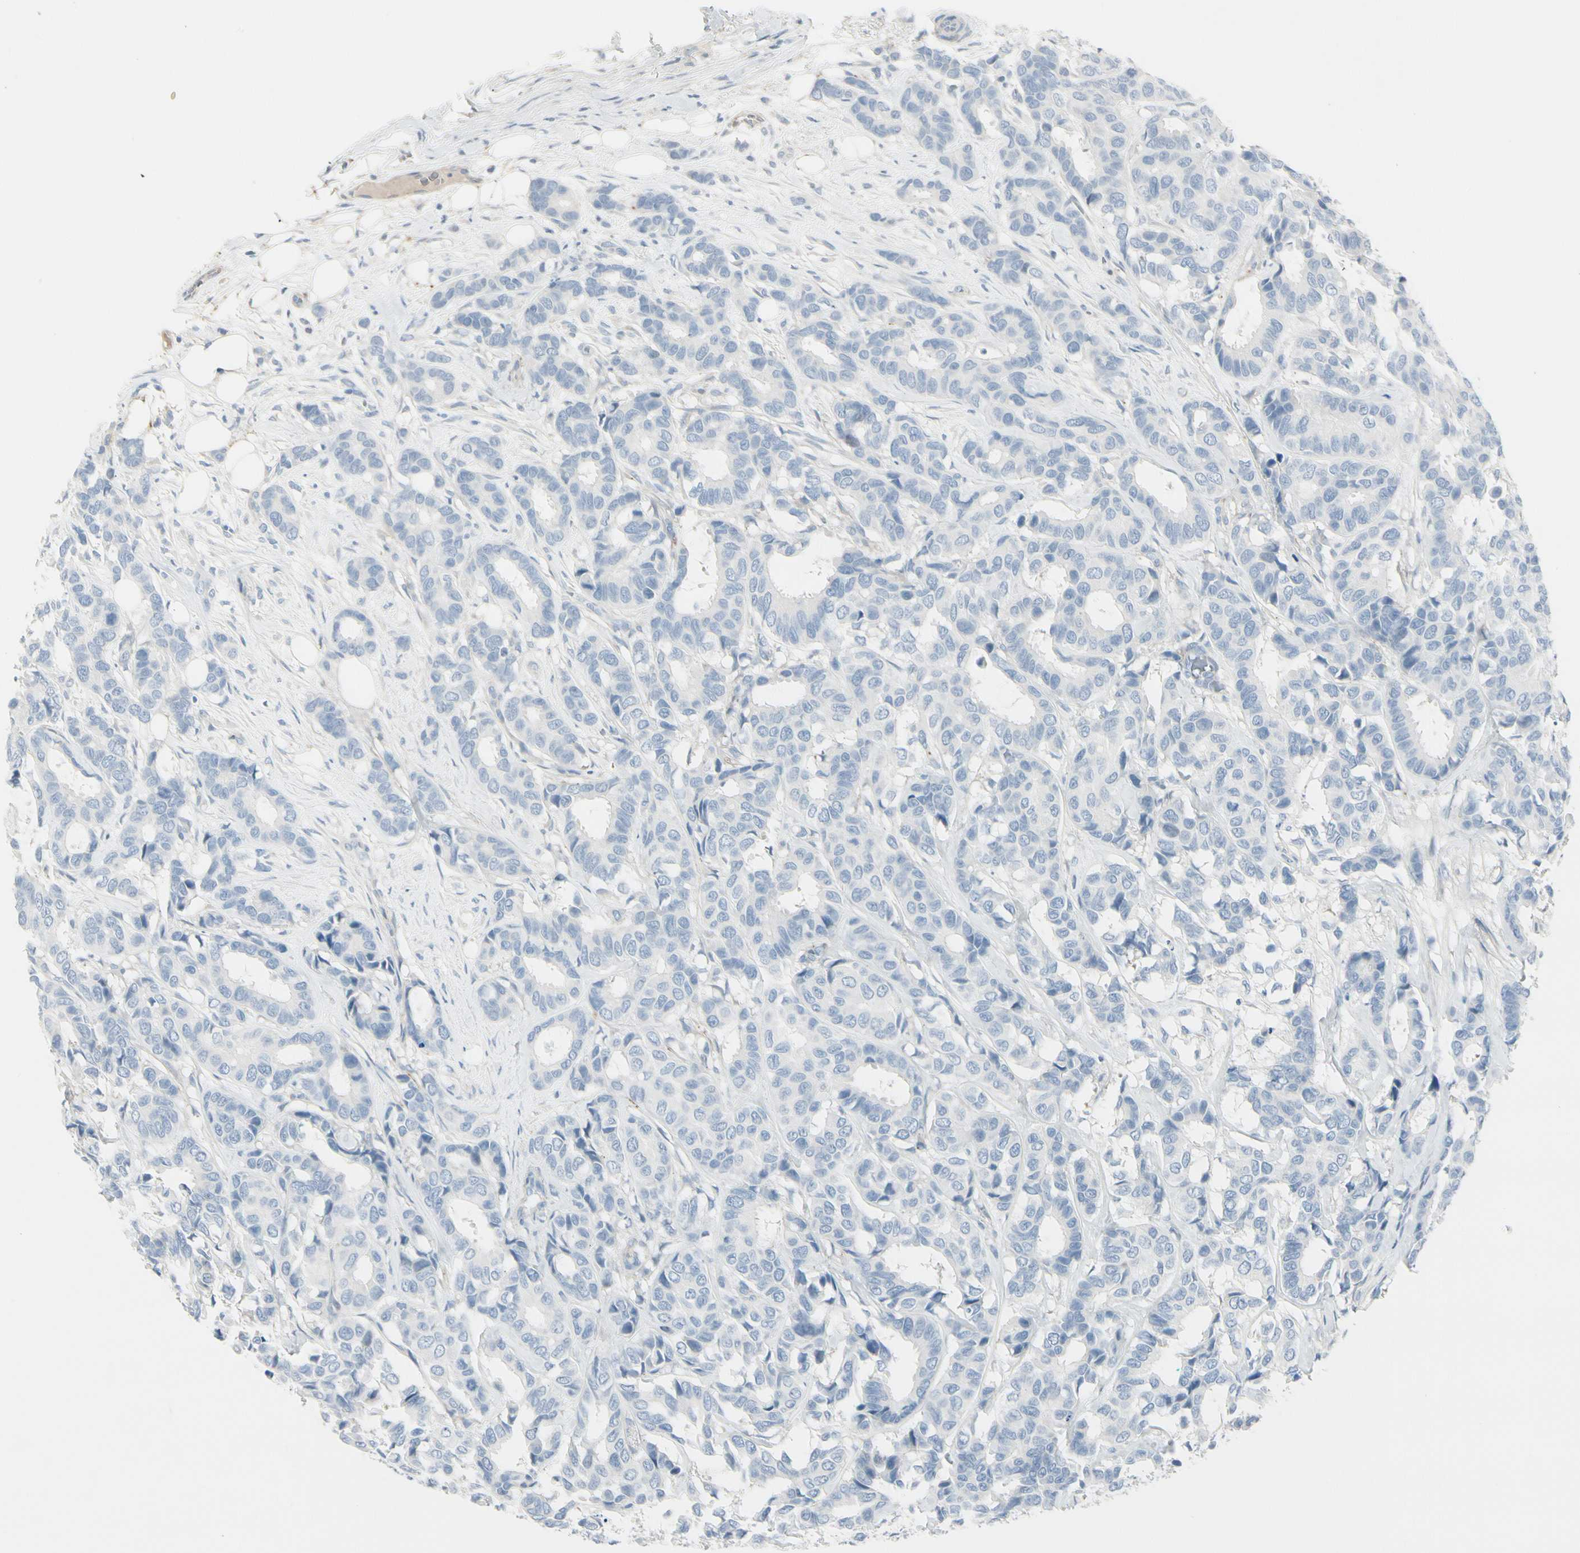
{"staining": {"intensity": "negative", "quantity": "none", "location": "none"}, "tissue": "breast cancer", "cell_type": "Tumor cells", "image_type": "cancer", "snomed": [{"axis": "morphology", "description": "Duct carcinoma"}, {"axis": "topography", "description": "Breast"}], "caption": "The immunohistochemistry (IHC) micrograph has no significant expression in tumor cells of breast cancer tissue.", "gene": "CACNA2D1", "patient": {"sex": "female", "age": 87}}